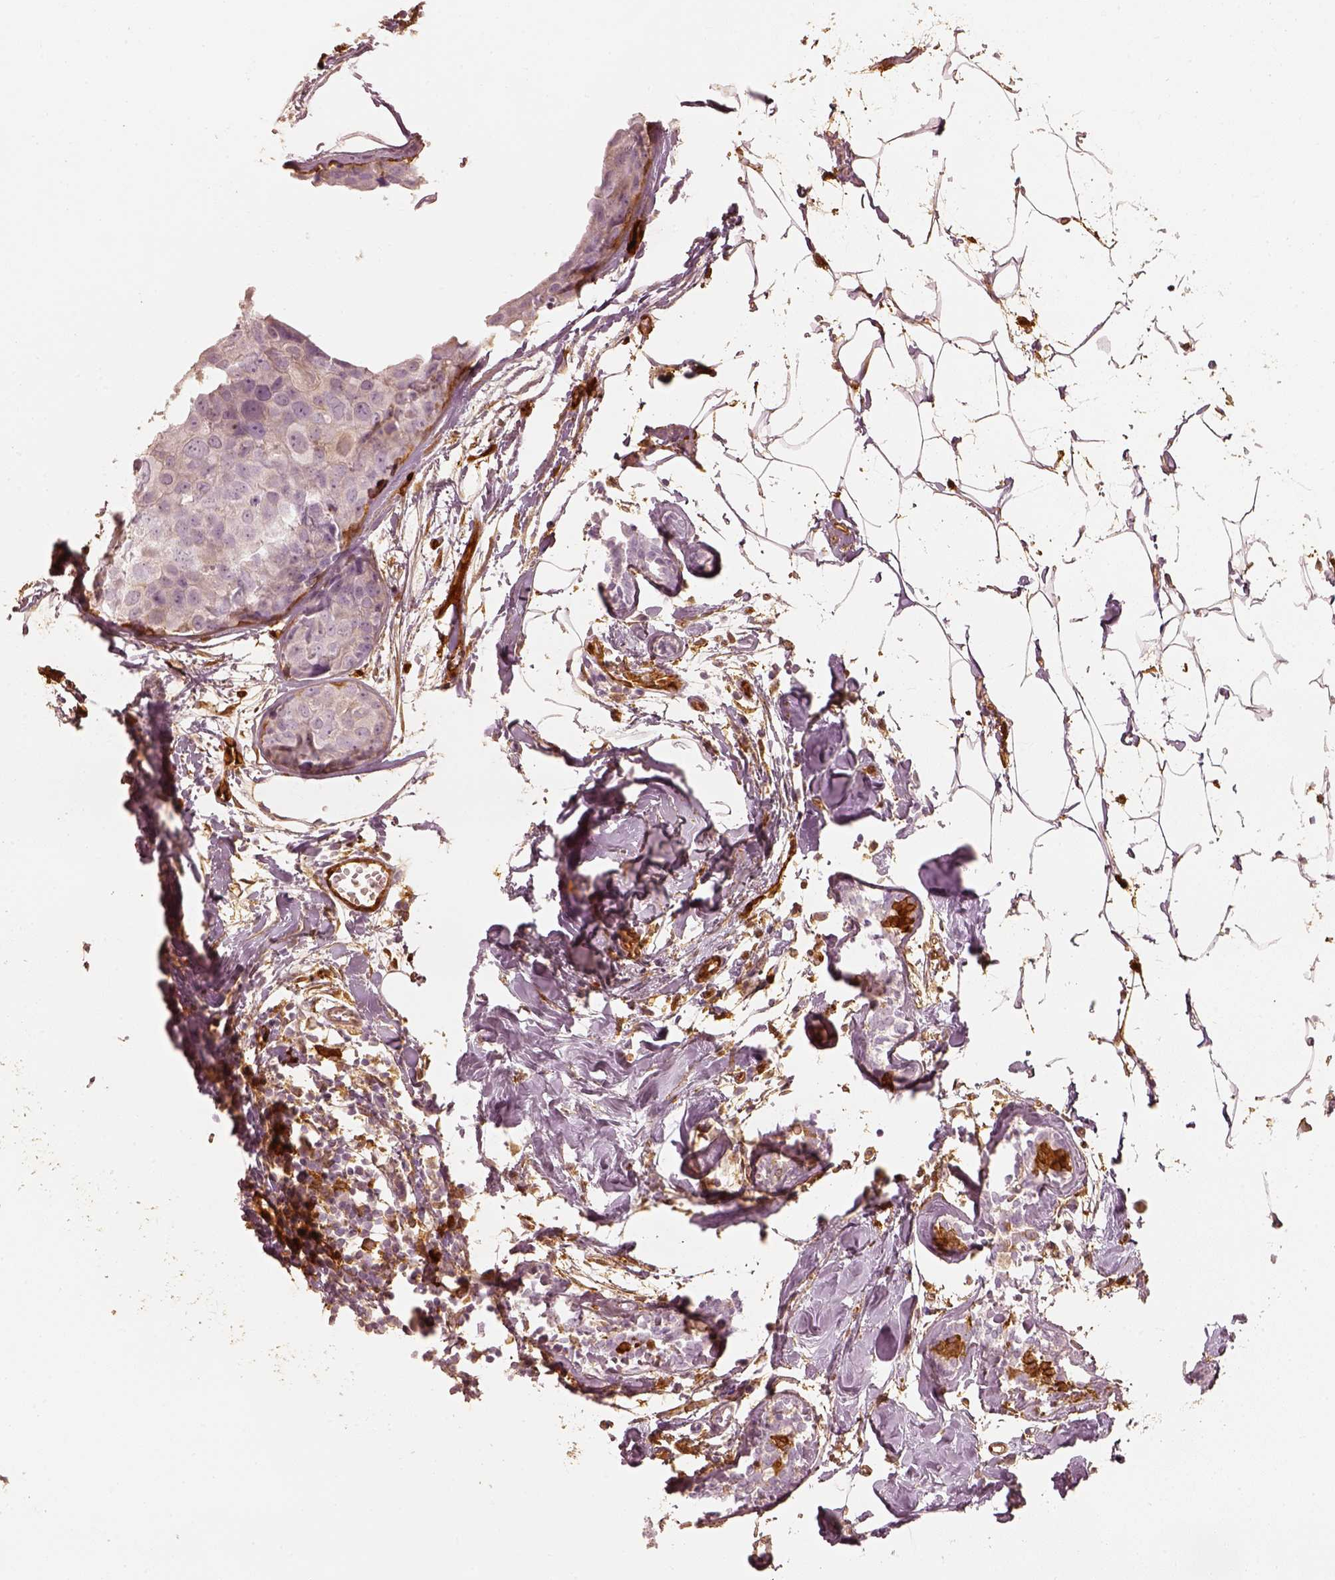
{"staining": {"intensity": "negative", "quantity": "none", "location": "none"}, "tissue": "breast cancer", "cell_type": "Tumor cells", "image_type": "cancer", "snomed": [{"axis": "morphology", "description": "Duct carcinoma"}, {"axis": "topography", "description": "Breast"}], "caption": "High power microscopy histopathology image of an immunohistochemistry micrograph of breast invasive ductal carcinoma, revealing no significant positivity in tumor cells.", "gene": "FSCN1", "patient": {"sex": "female", "age": 38}}